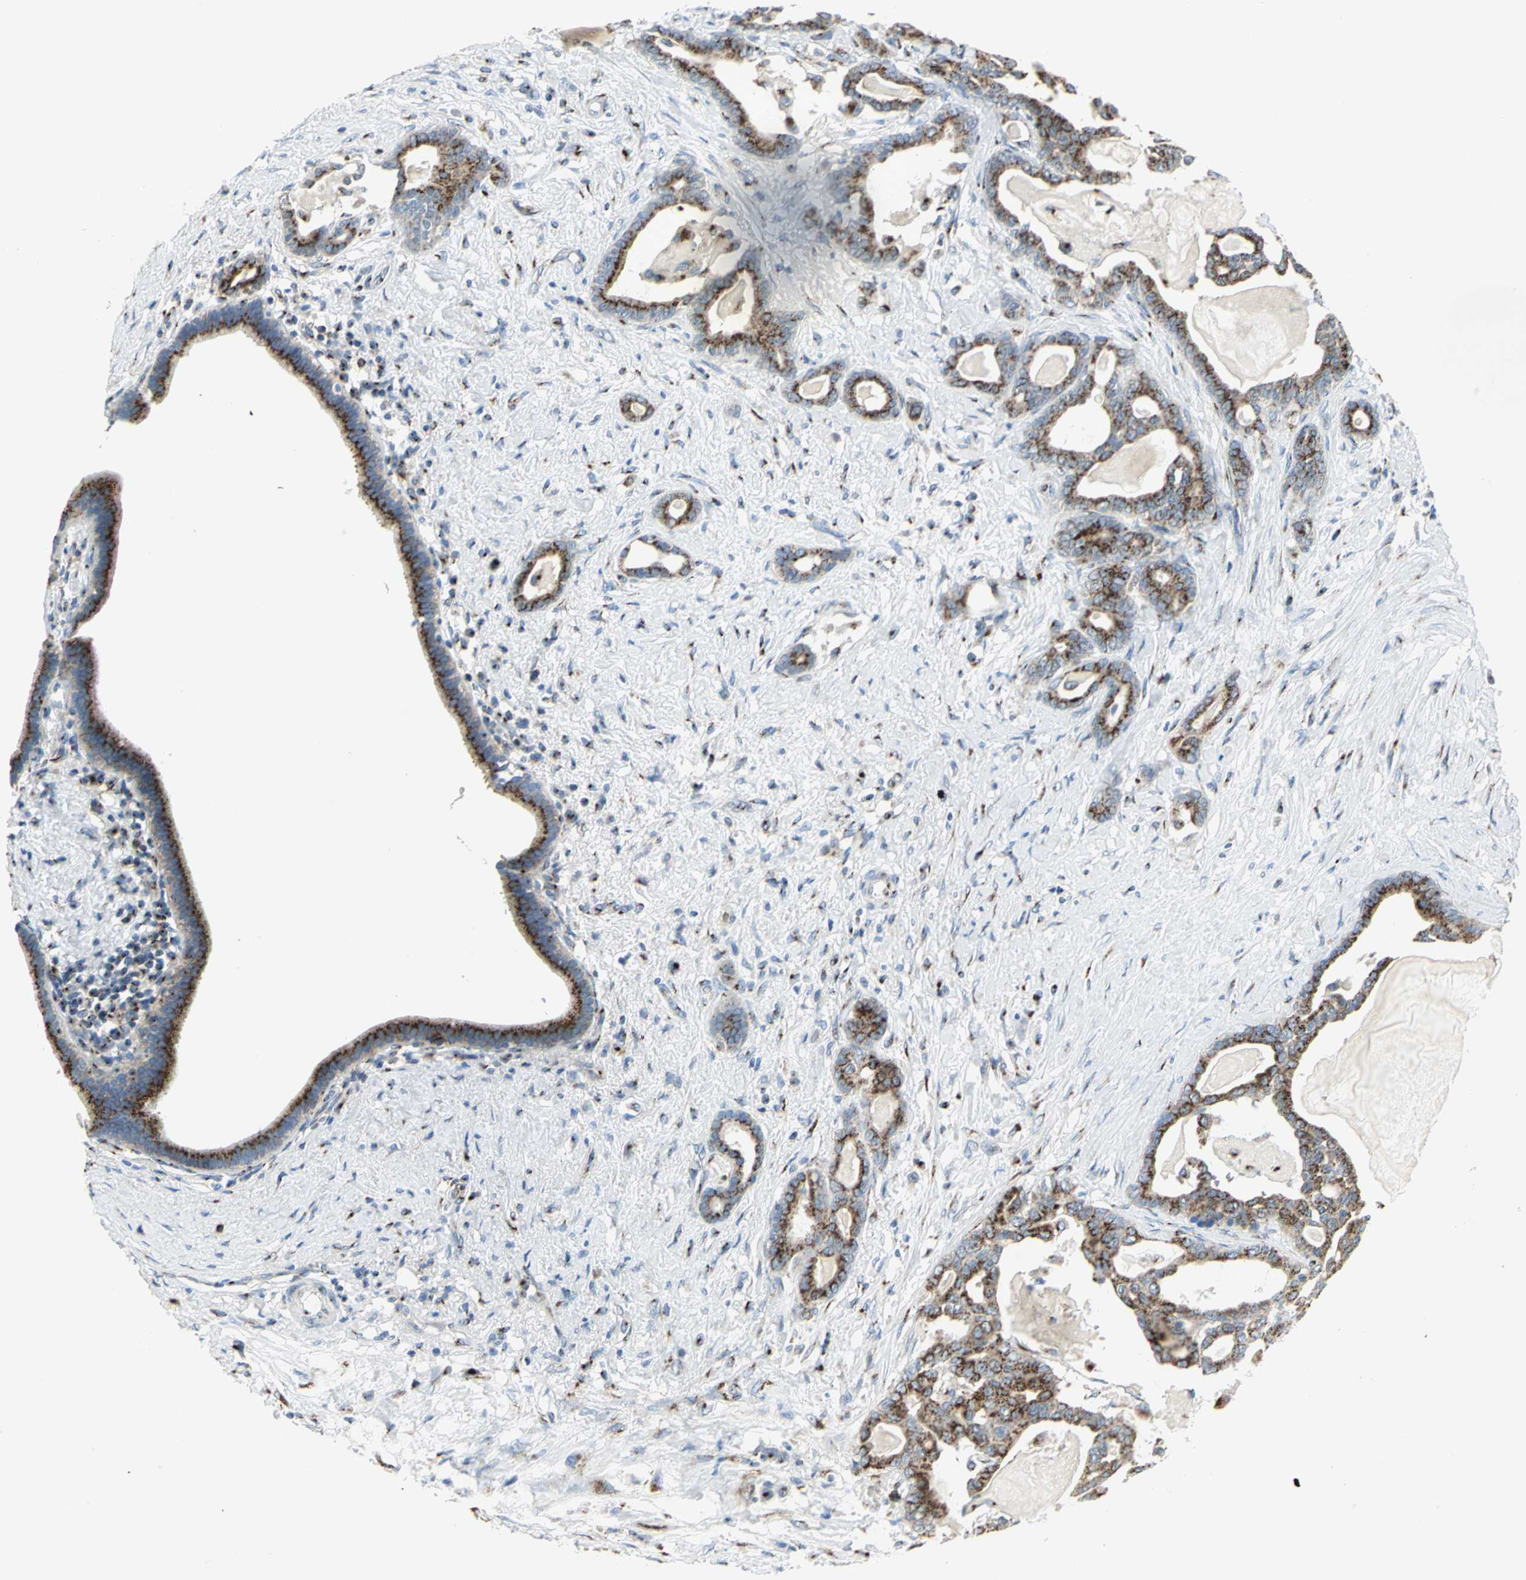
{"staining": {"intensity": "strong", "quantity": ">75%", "location": "cytoplasmic/membranous"}, "tissue": "pancreatic cancer", "cell_type": "Tumor cells", "image_type": "cancer", "snomed": [{"axis": "morphology", "description": "Adenocarcinoma, NOS"}, {"axis": "topography", "description": "Pancreas"}], "caption": "Pancreatic cancer was stained to show a protein in brown. There is high levels of strong cytoplasmic/membranous positivity in about >75% of tumor cells. (Stains: DAB (3,3'-diaminobenzidine) in brown, nuclei in blue, Microscopy: brightfield microscopy at high magnification).", "gene": "GPR3", "patient": {"sex": "male", "age": 63}}